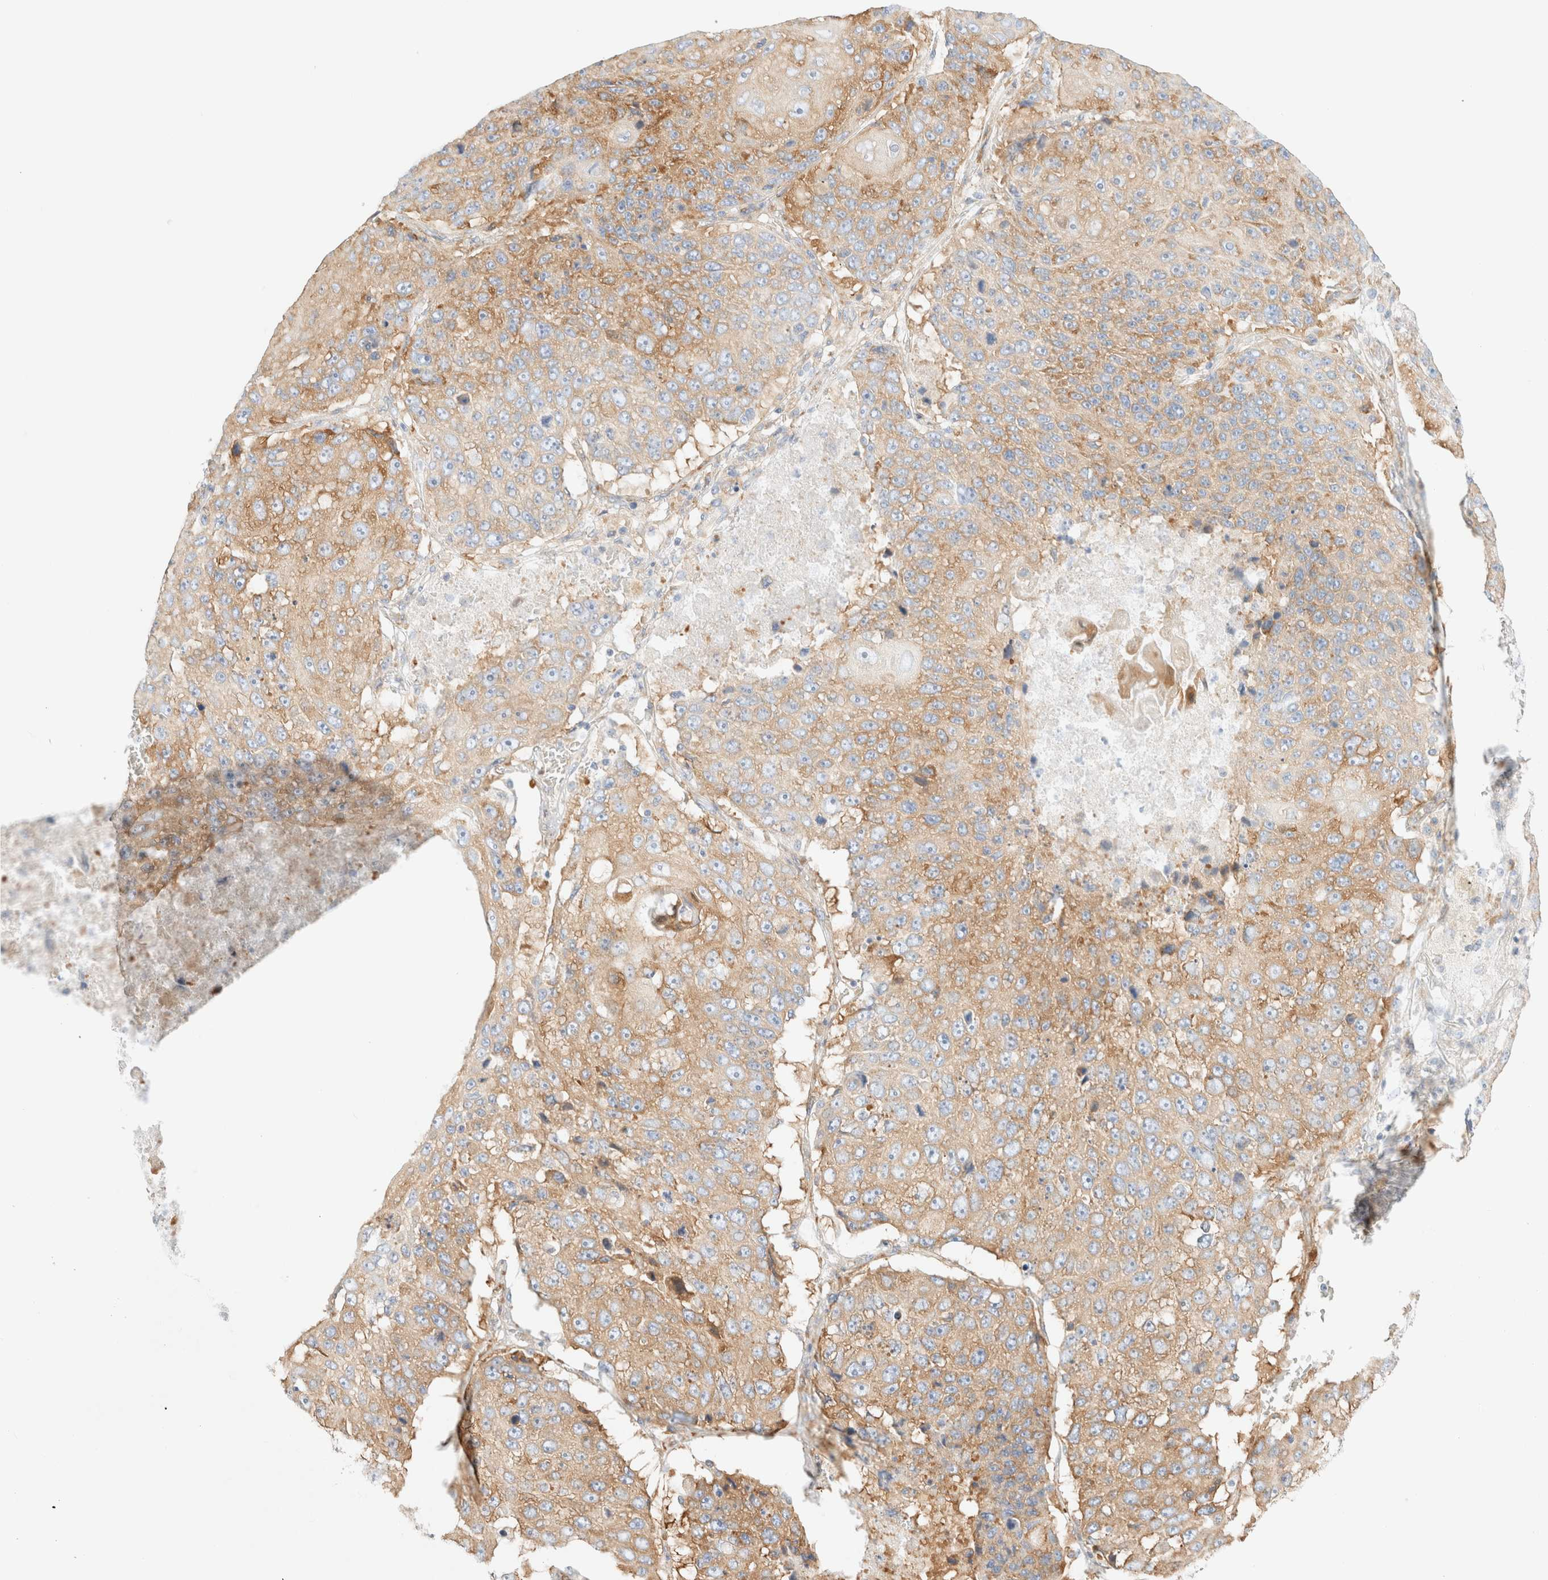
{"staining": {"intensity": "strong", "quantity": "25%-75%", "location": "cytoplasmic/membranous"}, "tissue": "lung cancer", "cell_type": "Tumor cells", "image_type": "cancer", "snomed": [{"axis": "morphology", "description": "Squamous cell carcinoma, NOS"}, {"axis": "topography", "description": "Lung"}], "caption": "An image of lung squamous cell carcinoma stained for a protein shows strong cytoplasmic/membranous brown staining in tumor cells.", "gene": "ZC2HC1A", "patient": {"sex": "male", "age": 61}}